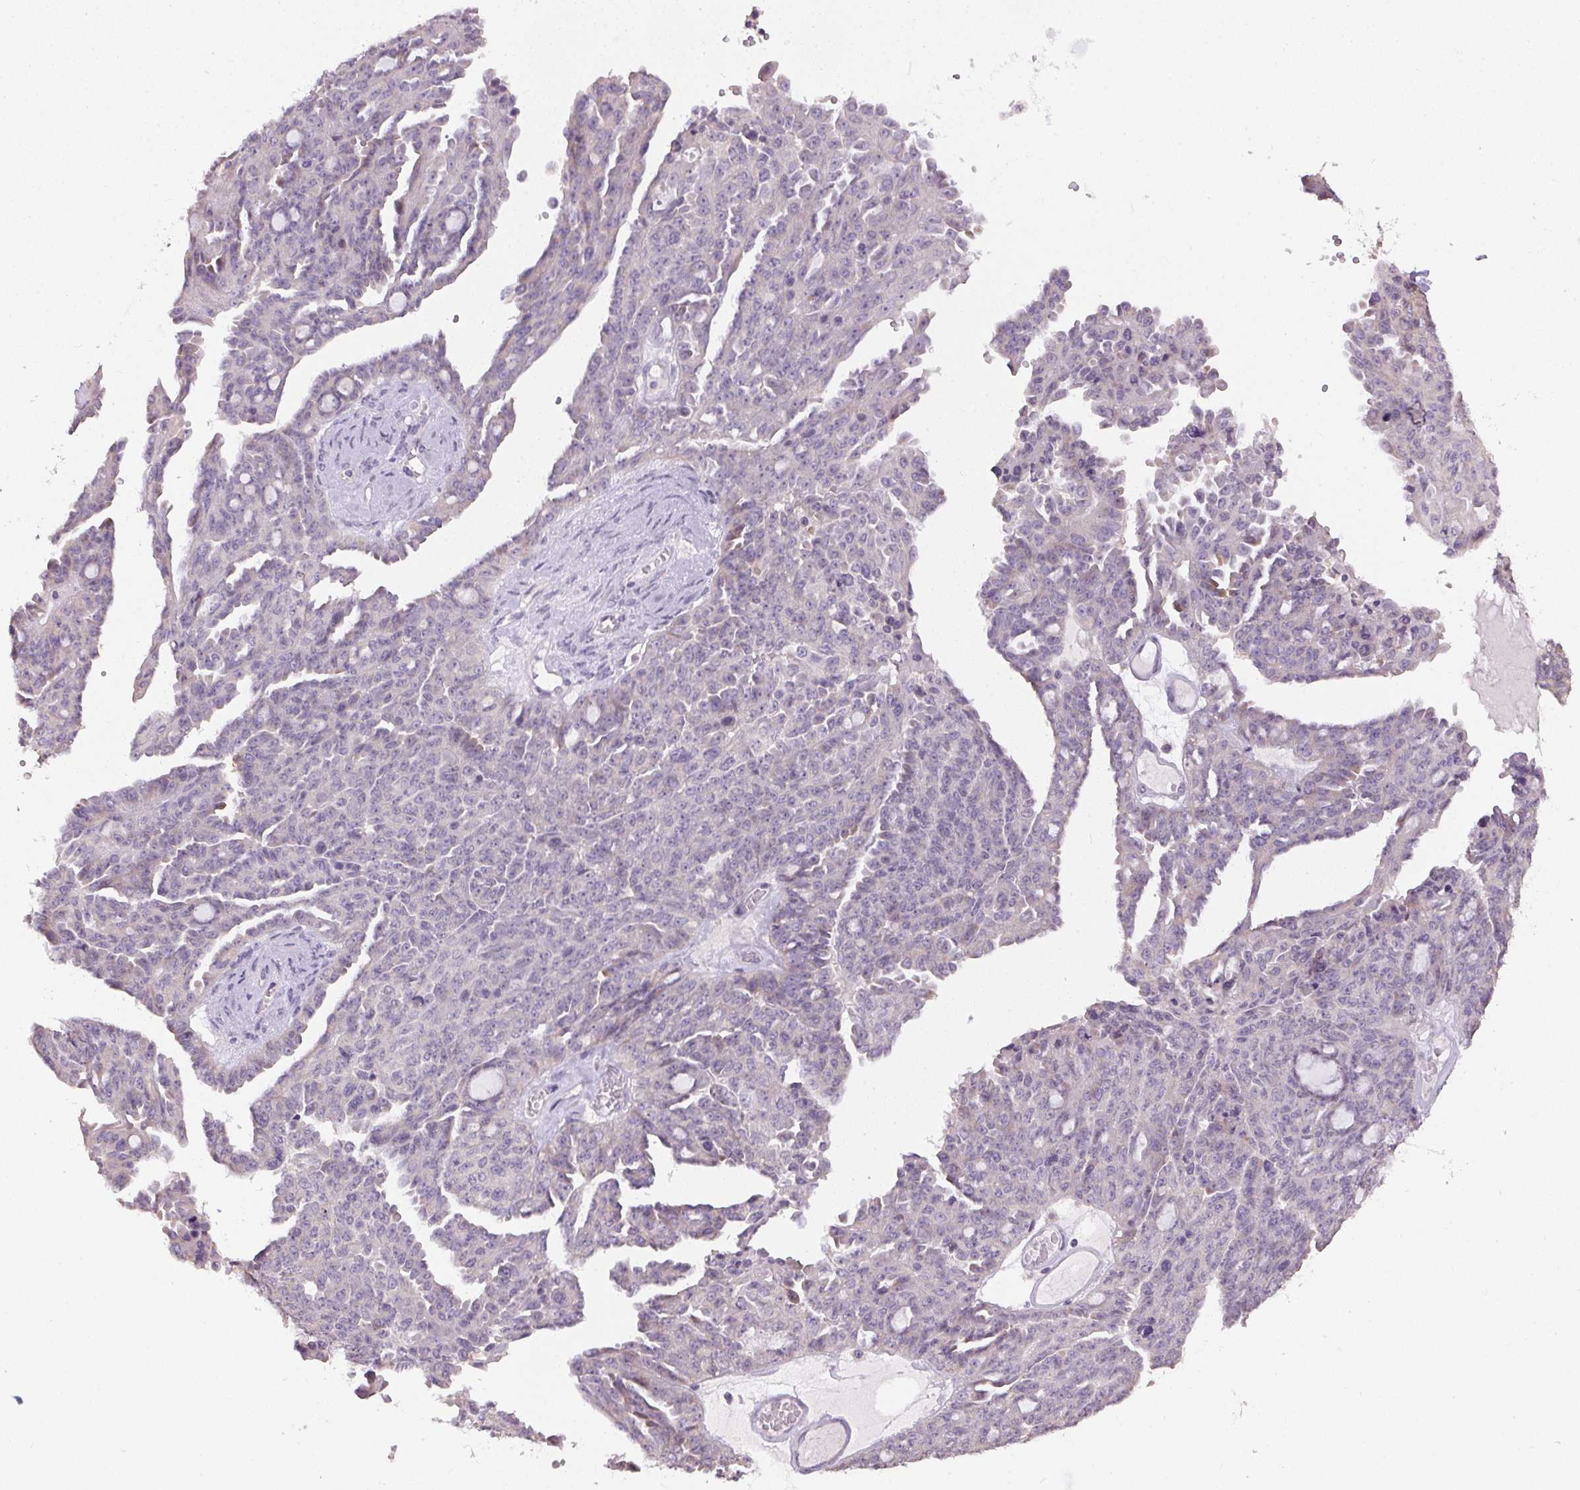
{"staining": {"intensity": "negative", "quantity": "none", "location": "none"}, "tissue": "ovarian cancer", "cell_type": "Tumor cells", "image_type": "cancer", "snomed": [{"axis": "morphology", "description": "Cystadenocarcinoma, serous, NOS"}, {"axis": "topography", "description": "Ovary"}], "caption": "This is an immunohistochemistry histopathology image of ovarian serous cystadenocarcinoma. There is no expression in tumor cells.", "gene": "SPACA9", "patient": {"sex": "female", "age": 71}}